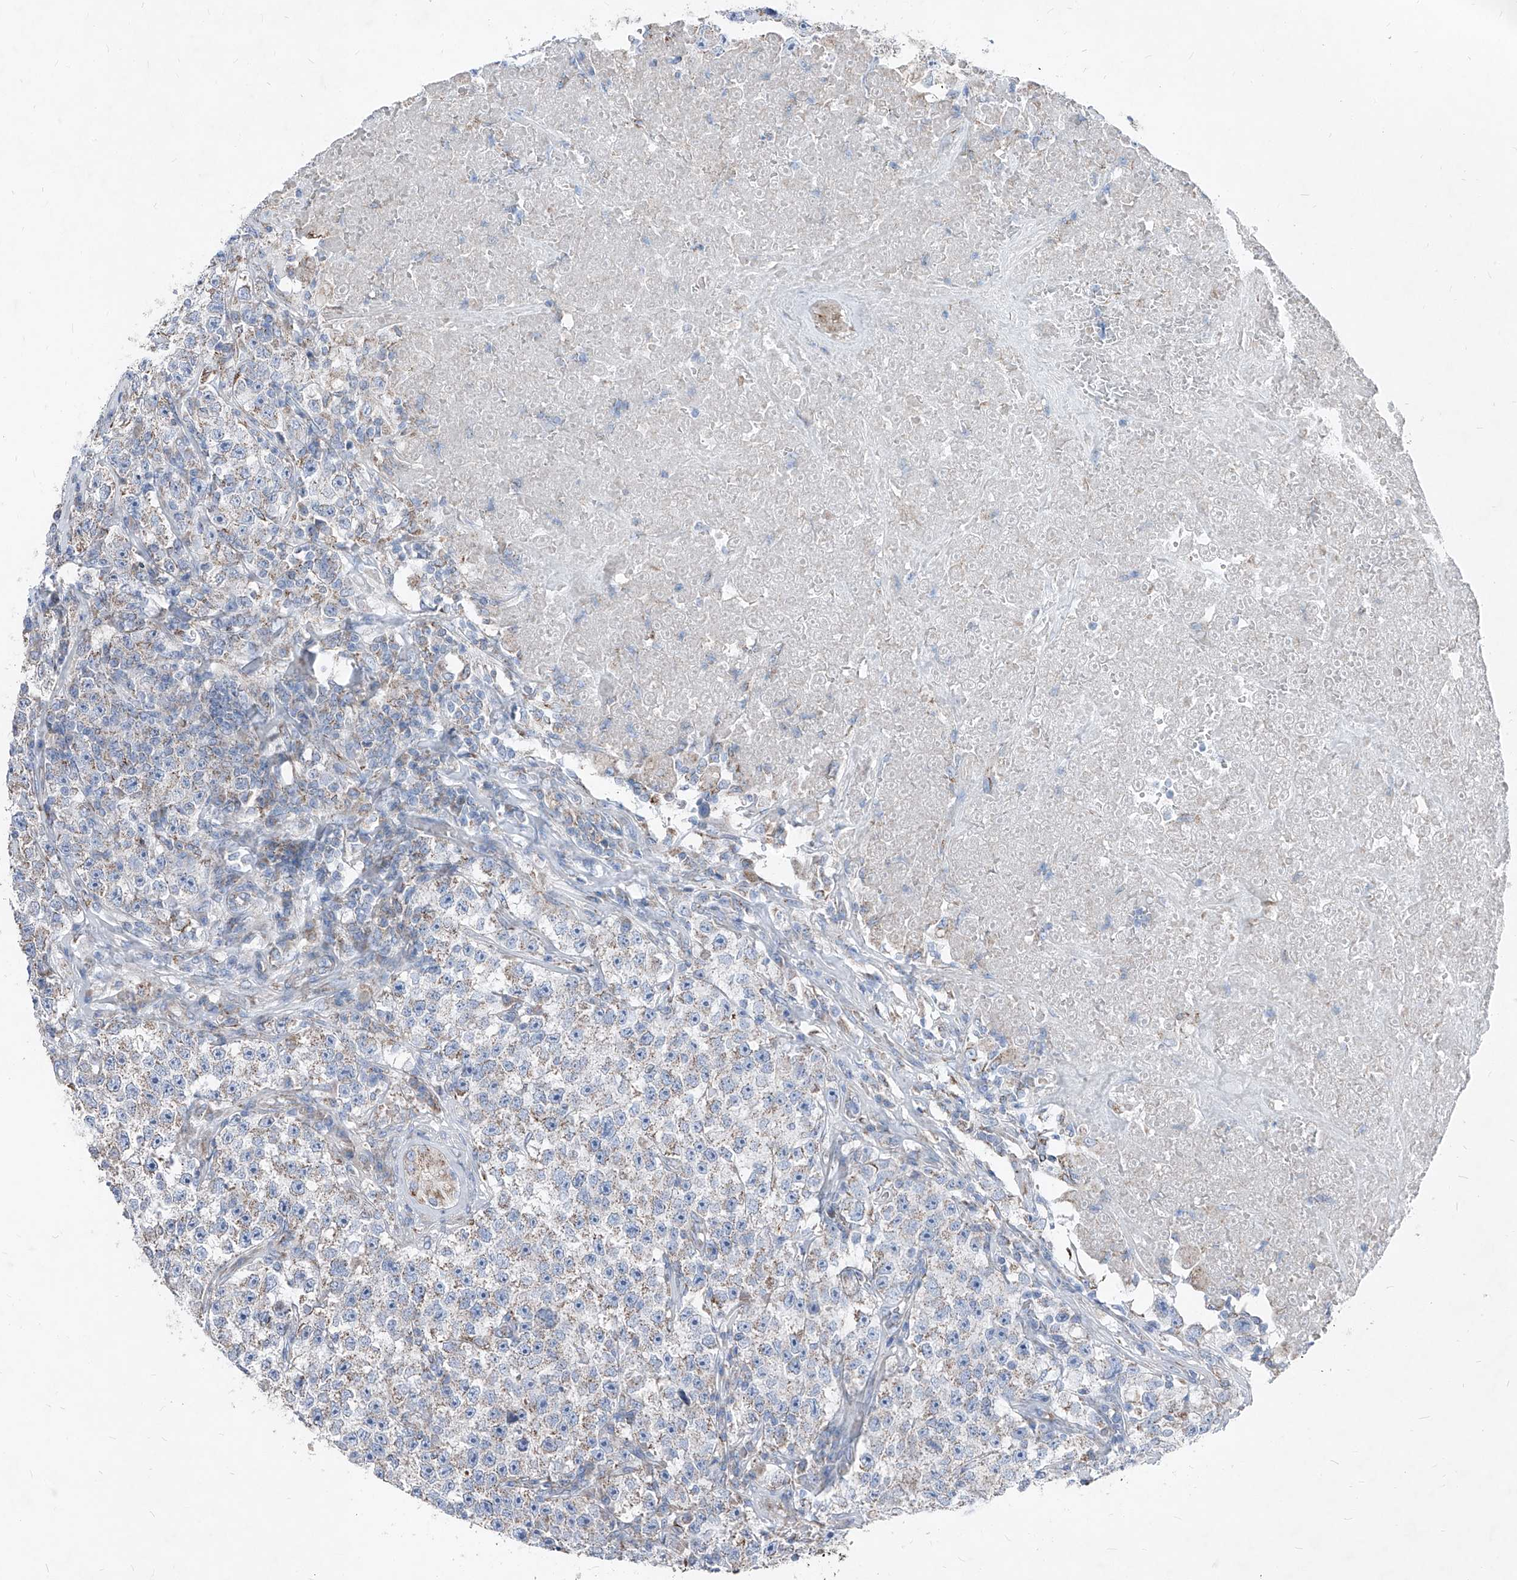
{"staining": {"intensity": "weak", "quantity": "<25%", "location": "cytoplasmic/membranous"}, "tissue": "testis cancer", "cell_type": "Tumor cells", "image_type": "cancer", "snomed": [{"axis": "morphology", "description": "Seminoma, NOS"}, {"axis": "topography", "description": "Testis"}], "caption": "IHC histopathology image of testis cancer stained for a protein (brown), which demonstrates no positivity in tumor cells.", "gene": "AGPS", "patient": {"sex": "male", "age": 22}}